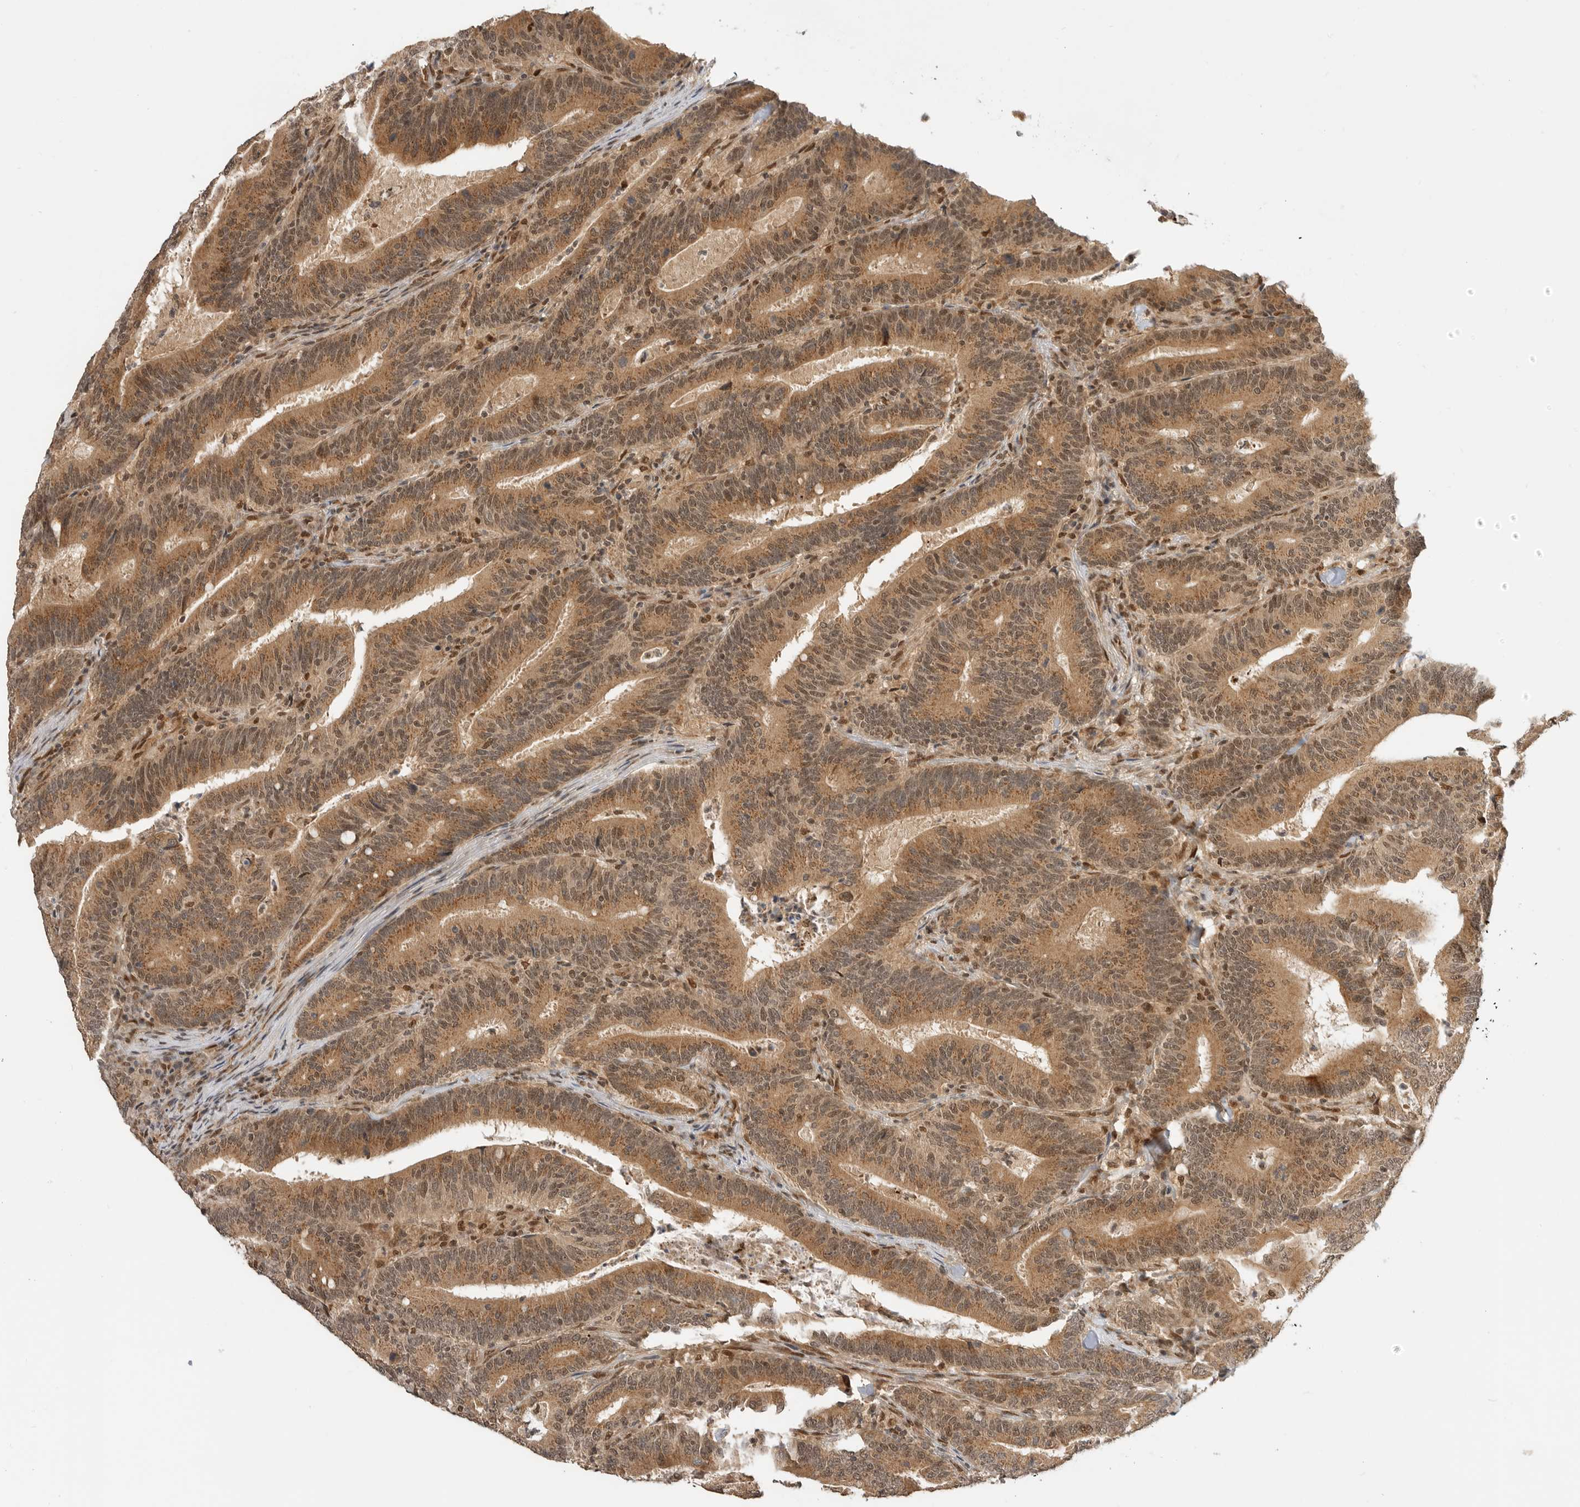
{"staining": {"intensity": "moderate", "quantity": ">75%", "location": "cytoplasmic/membranous"}, "tissue": "colorectal cancer", "cell_type": "Tumor cells", "image_type": "cancer", "snomed": [{"axis": "morphology", "description": "Adenocarcinoma, NOS"}, {"axis": "topography", "description": "Colon"}], "caption": "Colorectal cancer (adenocarcinoma) stained with DAB IHC demonstrates medium levels of moderate cytoplasmic/membranous staining in about >75% of tumor cells. The staining was performed using DAB, with brown indicating positive protein expression. Nuclei are stained blue with hematoxylin.", "gene": "ALKAL1", "patient": {"sex": "female", "age": 66}}